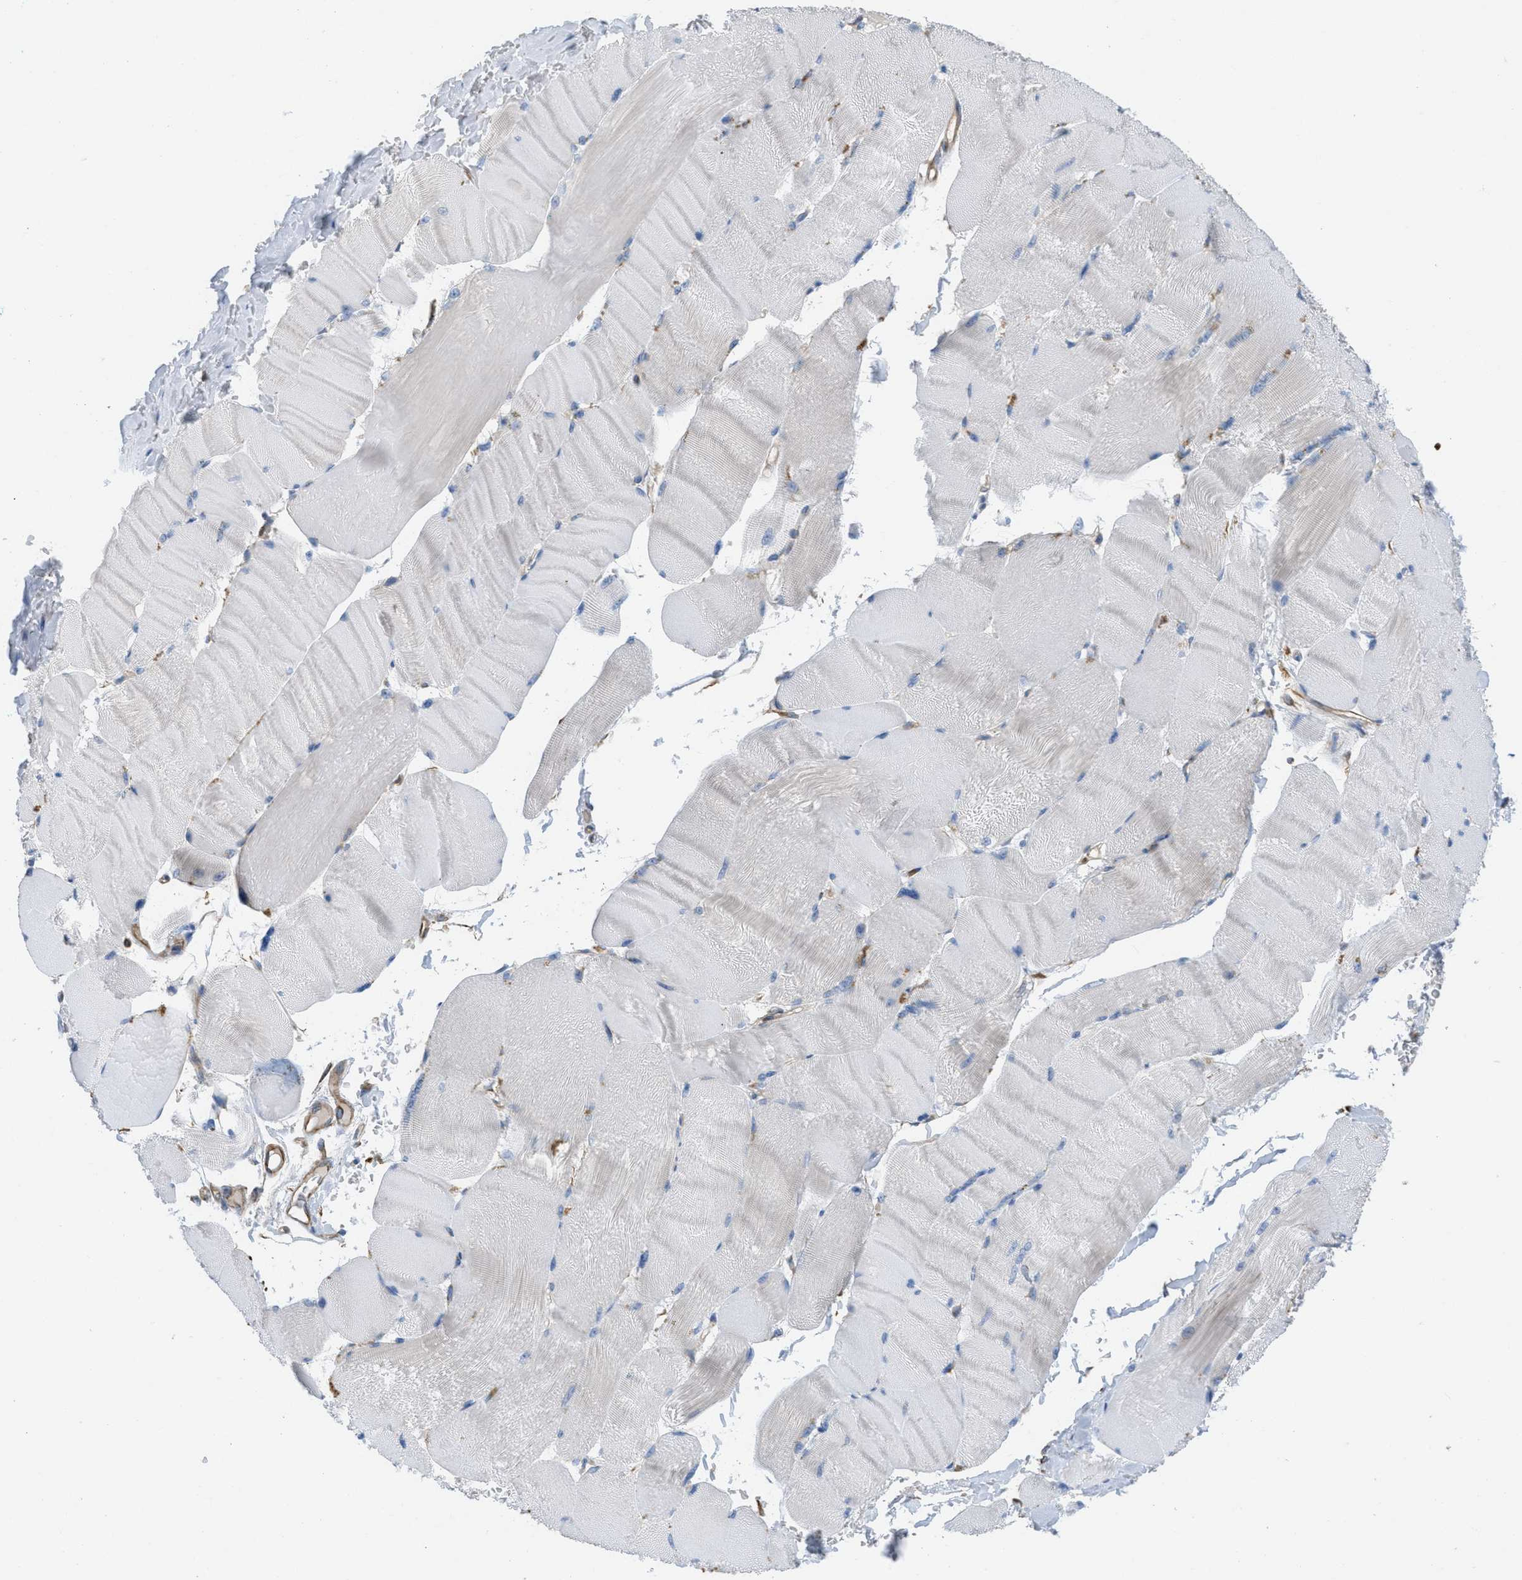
{"staining": {"intensity": "negative", "quantity": "none", "location": "none"}, "tissue": "skeletal muscle", "cell_type": "Myocytes", "image_type": "normal", "snomed": [{"axis": "morphology", "description": "Normal tissue, NOS"}, {"axis": "topography", "description": "Skin"}, {"axis": "topography", "description": "Skeletal muscle"}], "caption": "Unremarkable skeletal muscle was stained to show a protein in brown. There is no significant expression in myocytes. (DAB (3,3'-diaminobenzidine) immunohistochemistry visualized using brightfield microscopy, high magnification).", "gene": "BTN3A1", "patient": {"sex": "male", "age": 83}}